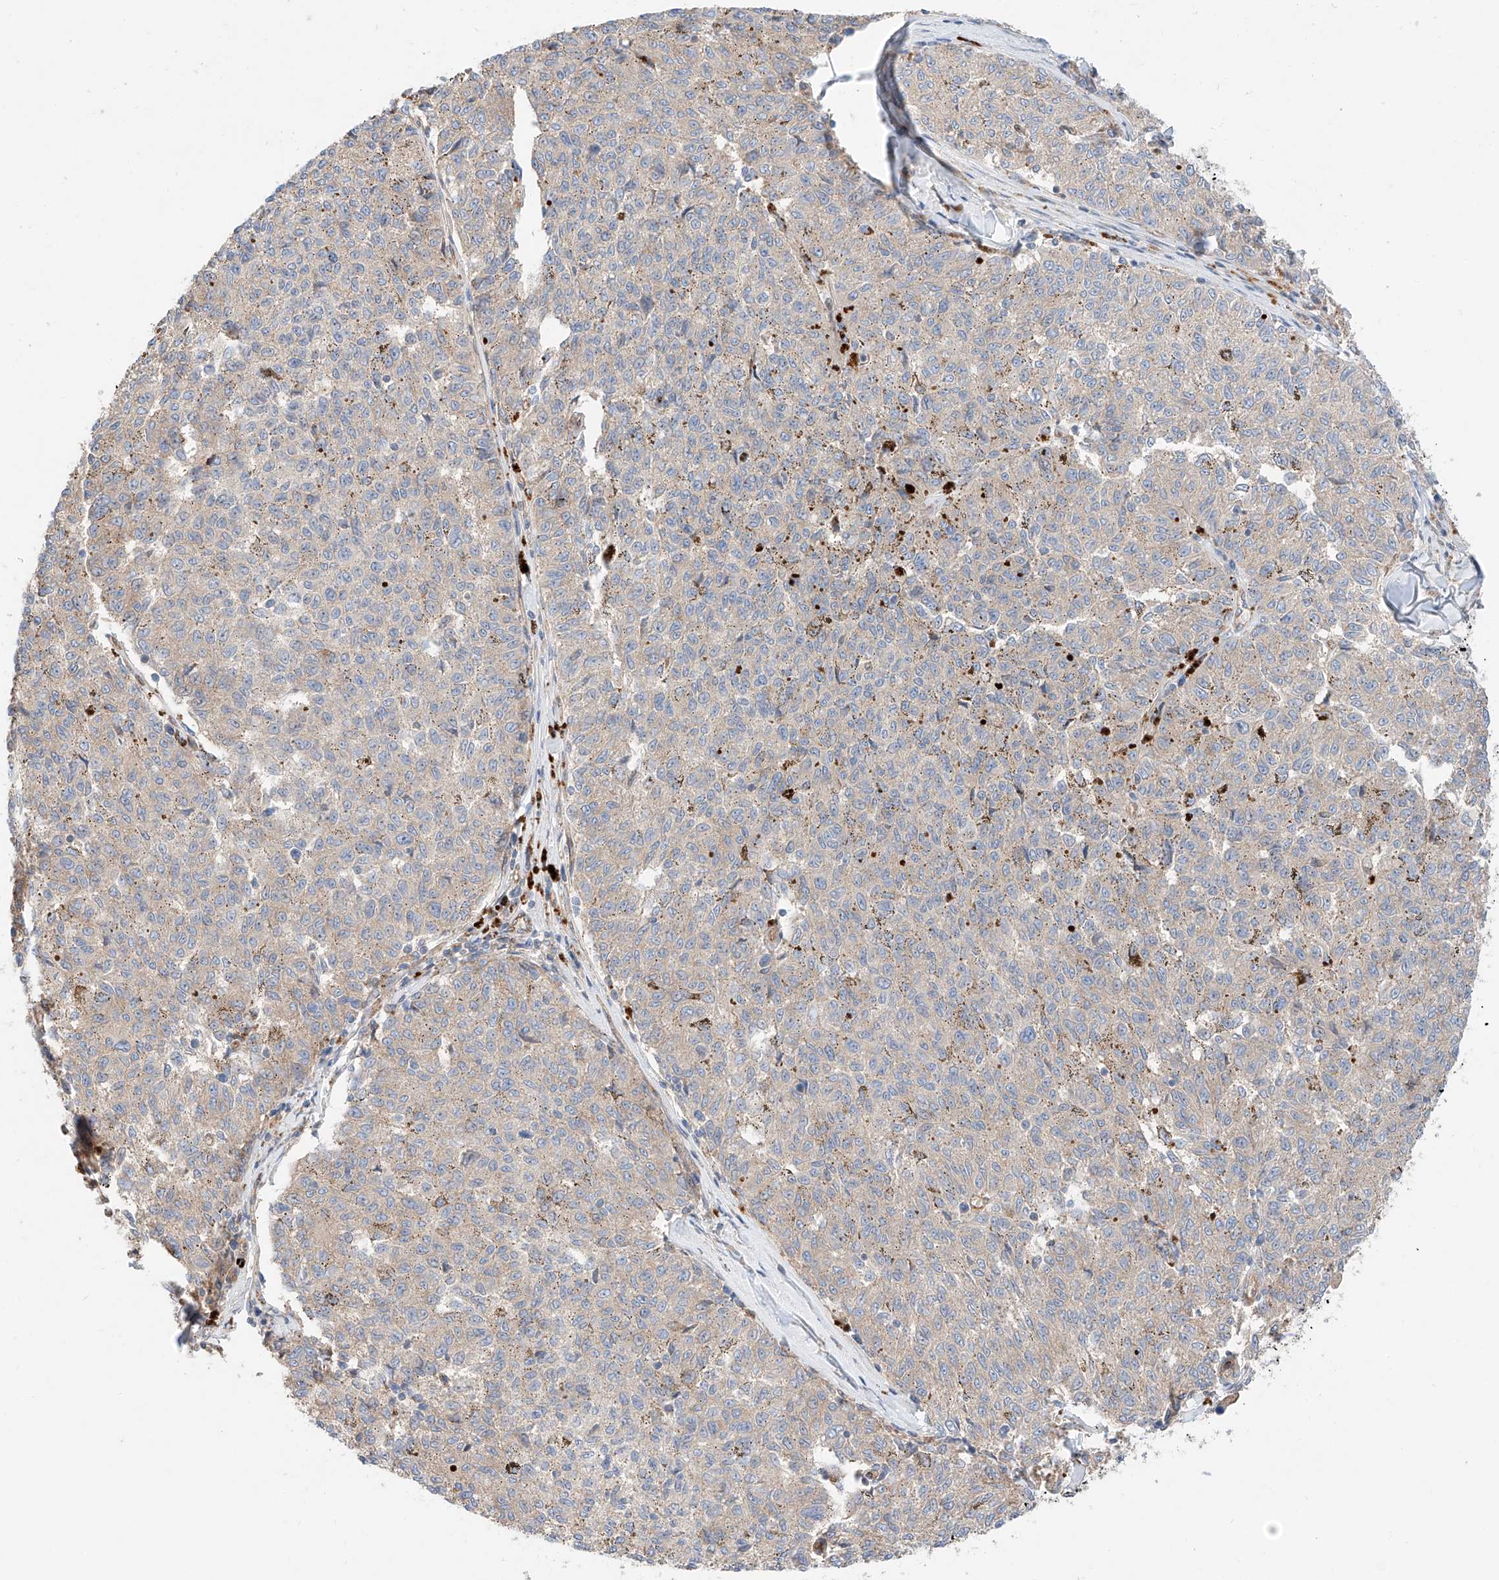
{"staining": {"intensity": "weak", "quantity": "<25%", "location": "cytoplasmic/membranous"}, "tissue": "melanoma", "cell_type": "Tumor cells", "image_type": "cancer", "snomed": [{"axis": "morphology", "description": "Malignant melanoma, NOS"}, {"axis": "topography", "description": "Skin"}], "caption": "IHC micrograph of human malignant melanoma stained for a protein (brown), which reveals no staining in tumor cells.", "gene": "MINDY4", "patient": {"sex": "female", "age": 72}}